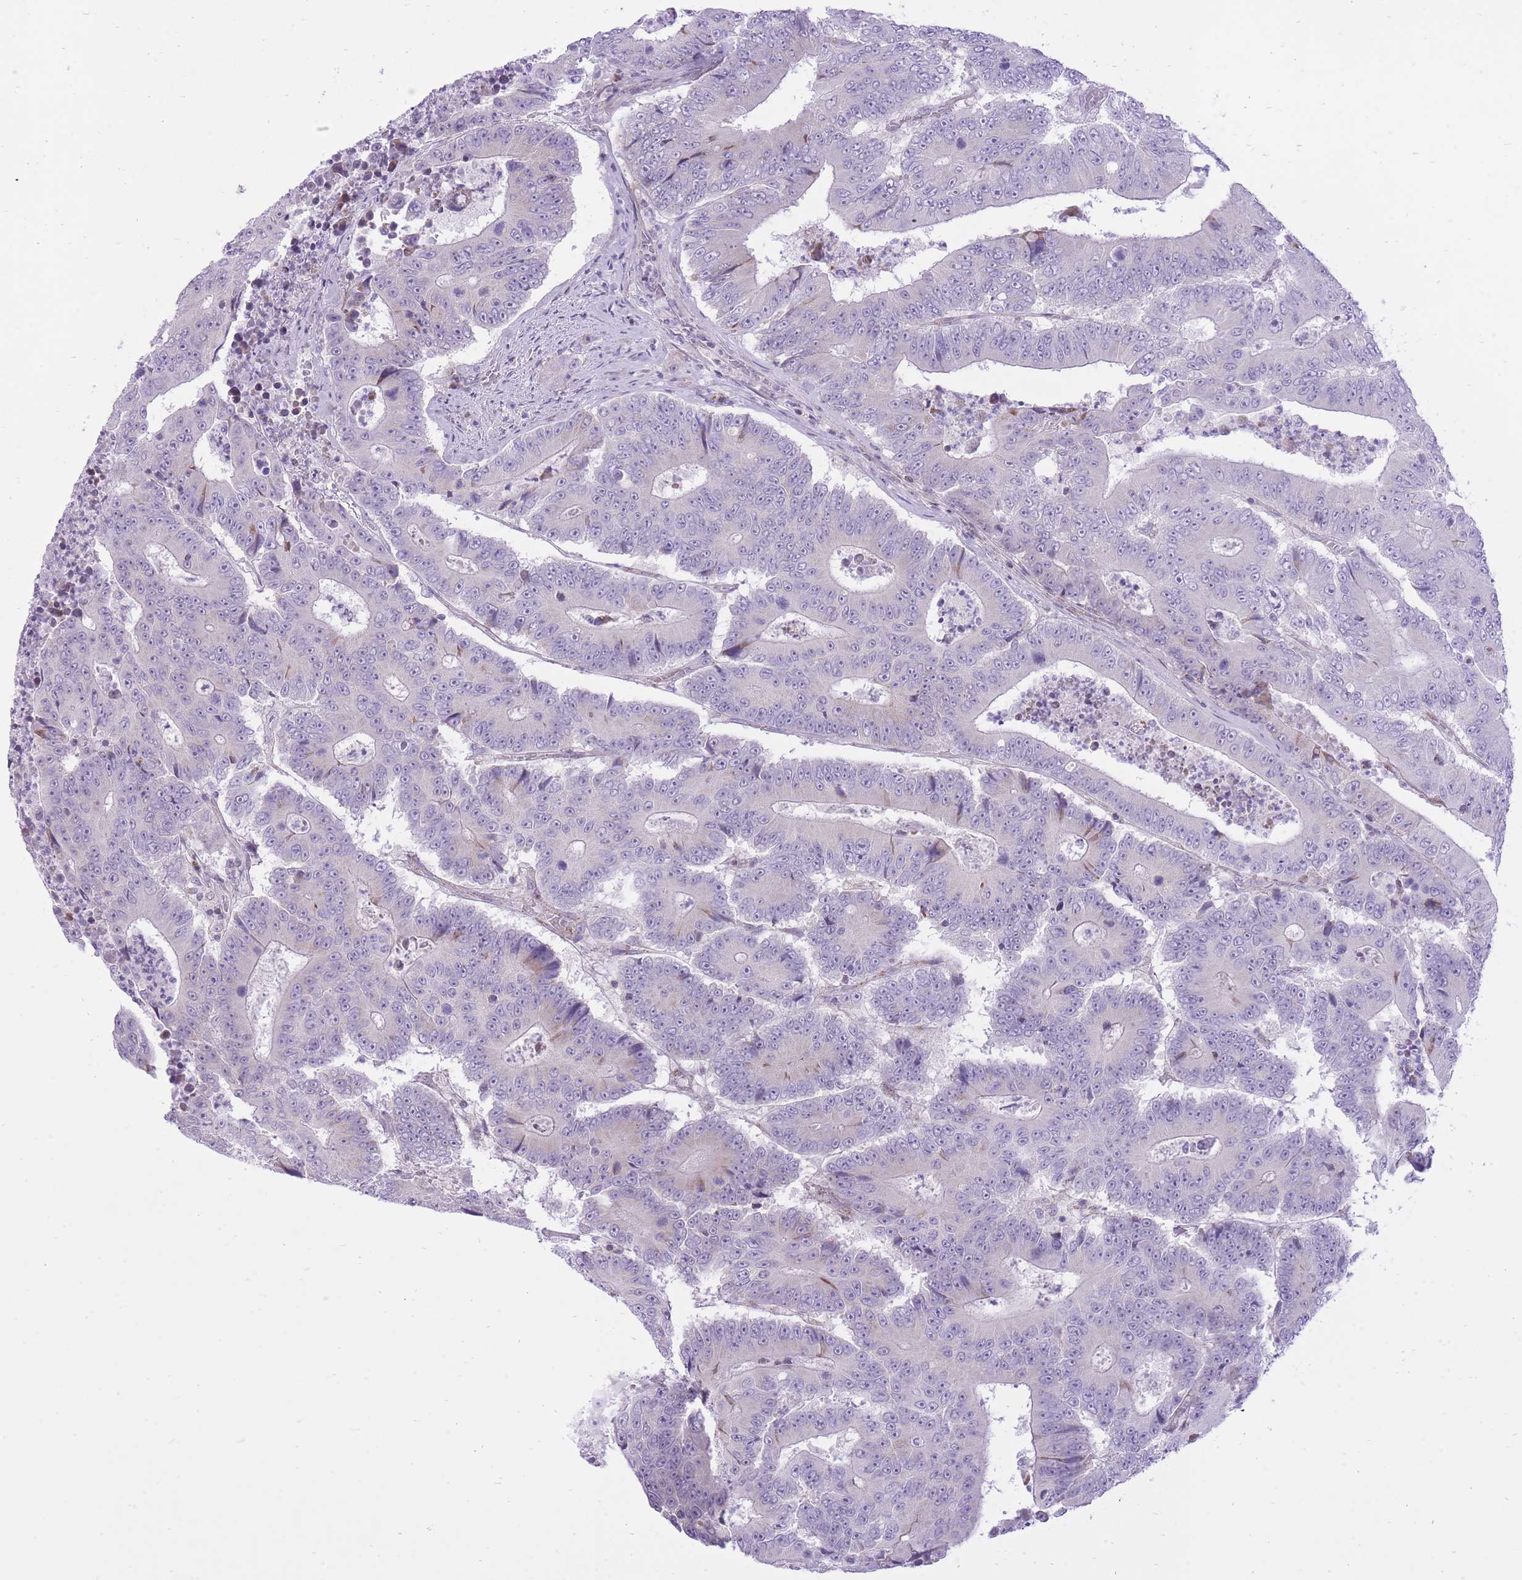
{"staining": {"intensity": "negative", "quantity": "none", "location": "none"}, "tissue": "colorectal cancer", "cell_type": "Tumor cells", "image_type": "cancer", "snomed": [{"axis": "morphology", "description": "Adenocarcinoma, NOS"}, {"axis": "topography", "description": "Colon"}], "caption": "Tumor cells are negative for protein expression in human colorectal adenocarcinoma. The staining is performed using DAB brown chromogen with nuclei counter-stained in using hematoxylin.", "gene": "DENND2D", "patient": {"sex": "male", "age": 83}}